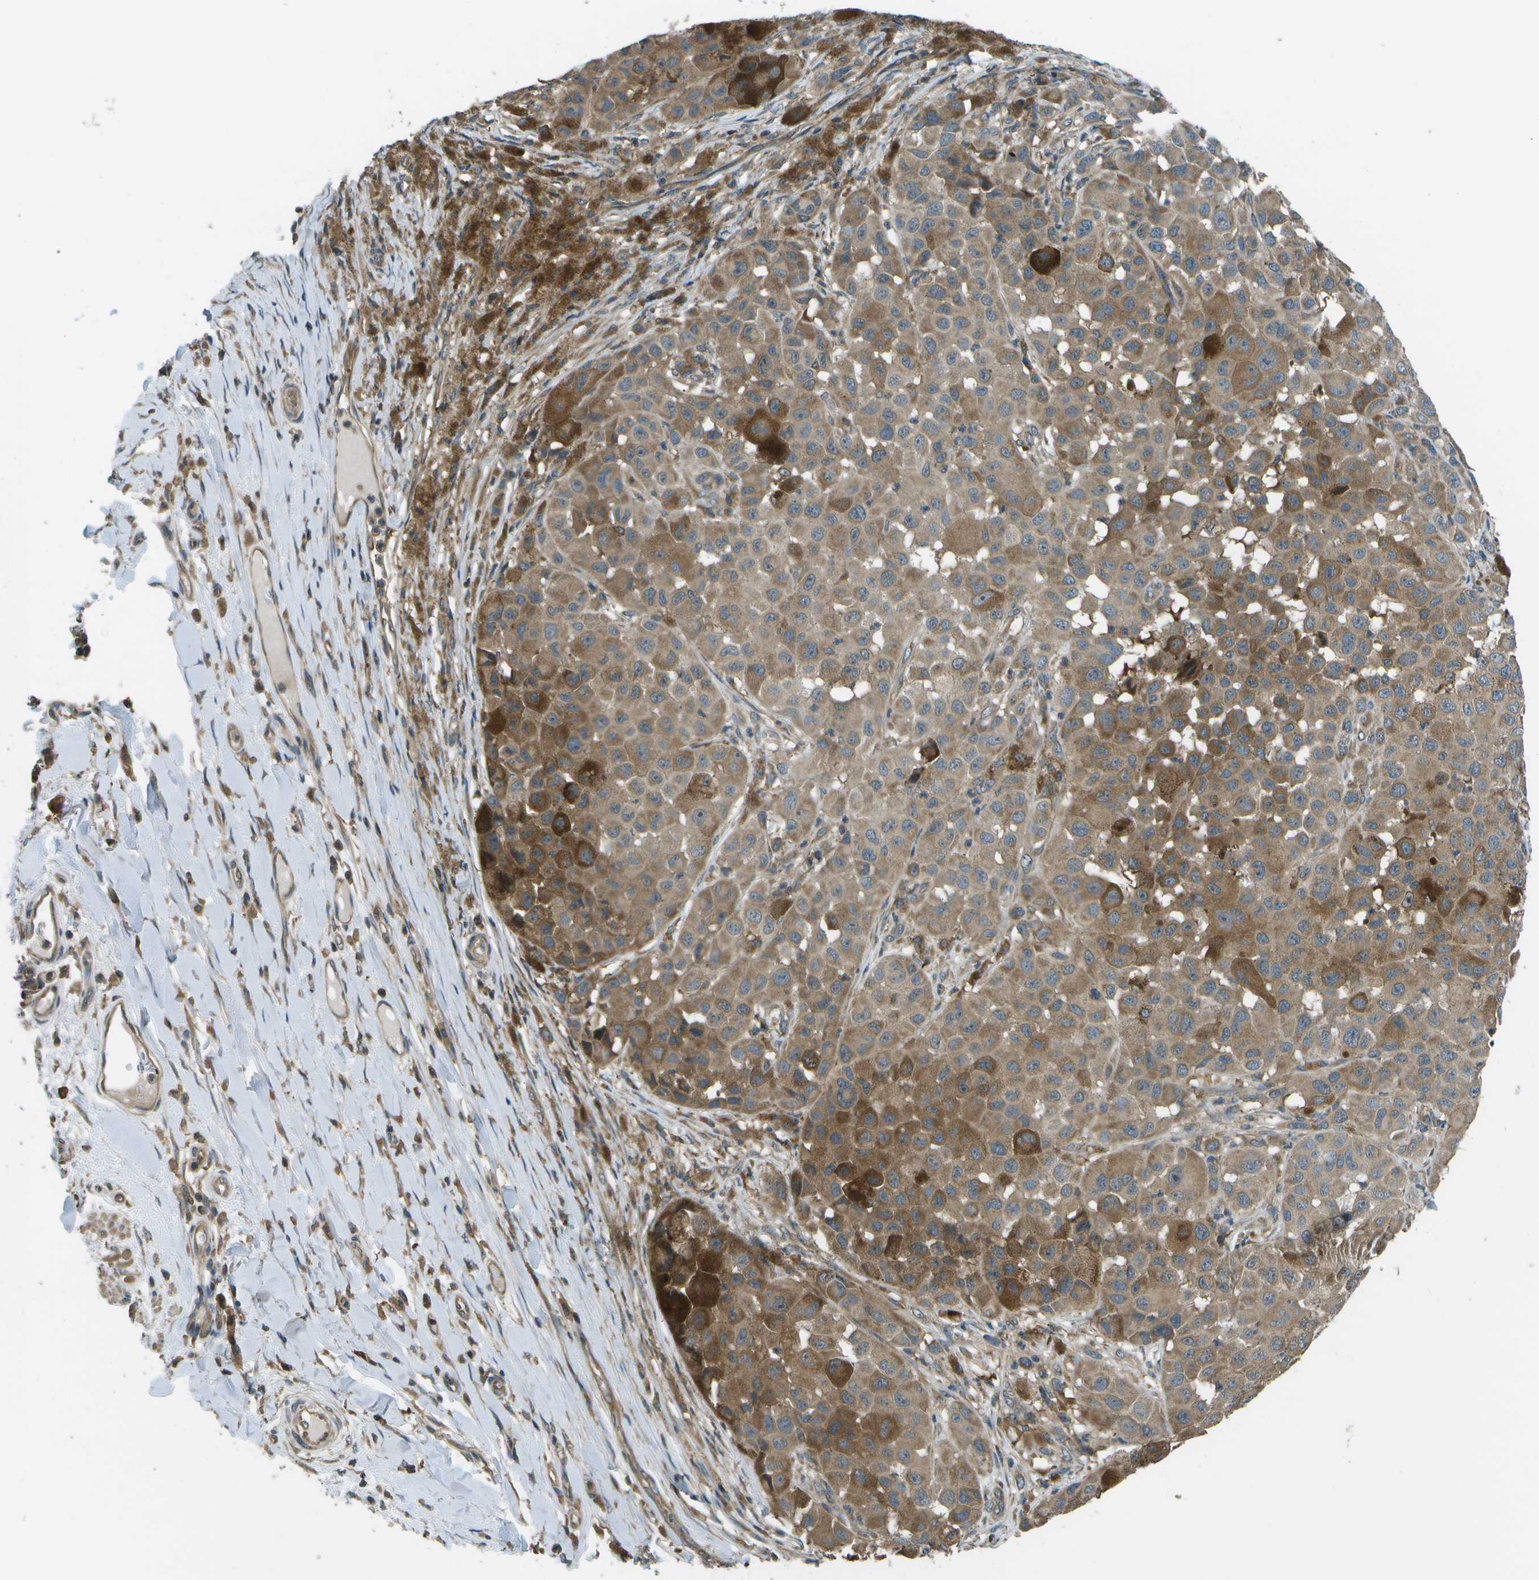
{"staining": {"intensity": "moderate", "quantity": ">75%", "location": "cytoplasmic/membranous"}, "tissue": "melanoma", "cell_type": "Tumor cells", "image_type": "cancer", "snomed": [{"axis": "morphology", "description": "Malignant melanoma, NOS"}, {"axis": "topography", "description": "Skin"}], "caption": "The histopathology image shows a brown stain indicating the presence of a protein in the cytoplasmic/membranous of tumor cells in malignant melanoma.", "gene": "PLPBP", "patient": {"sex": "male", "age": 96}}